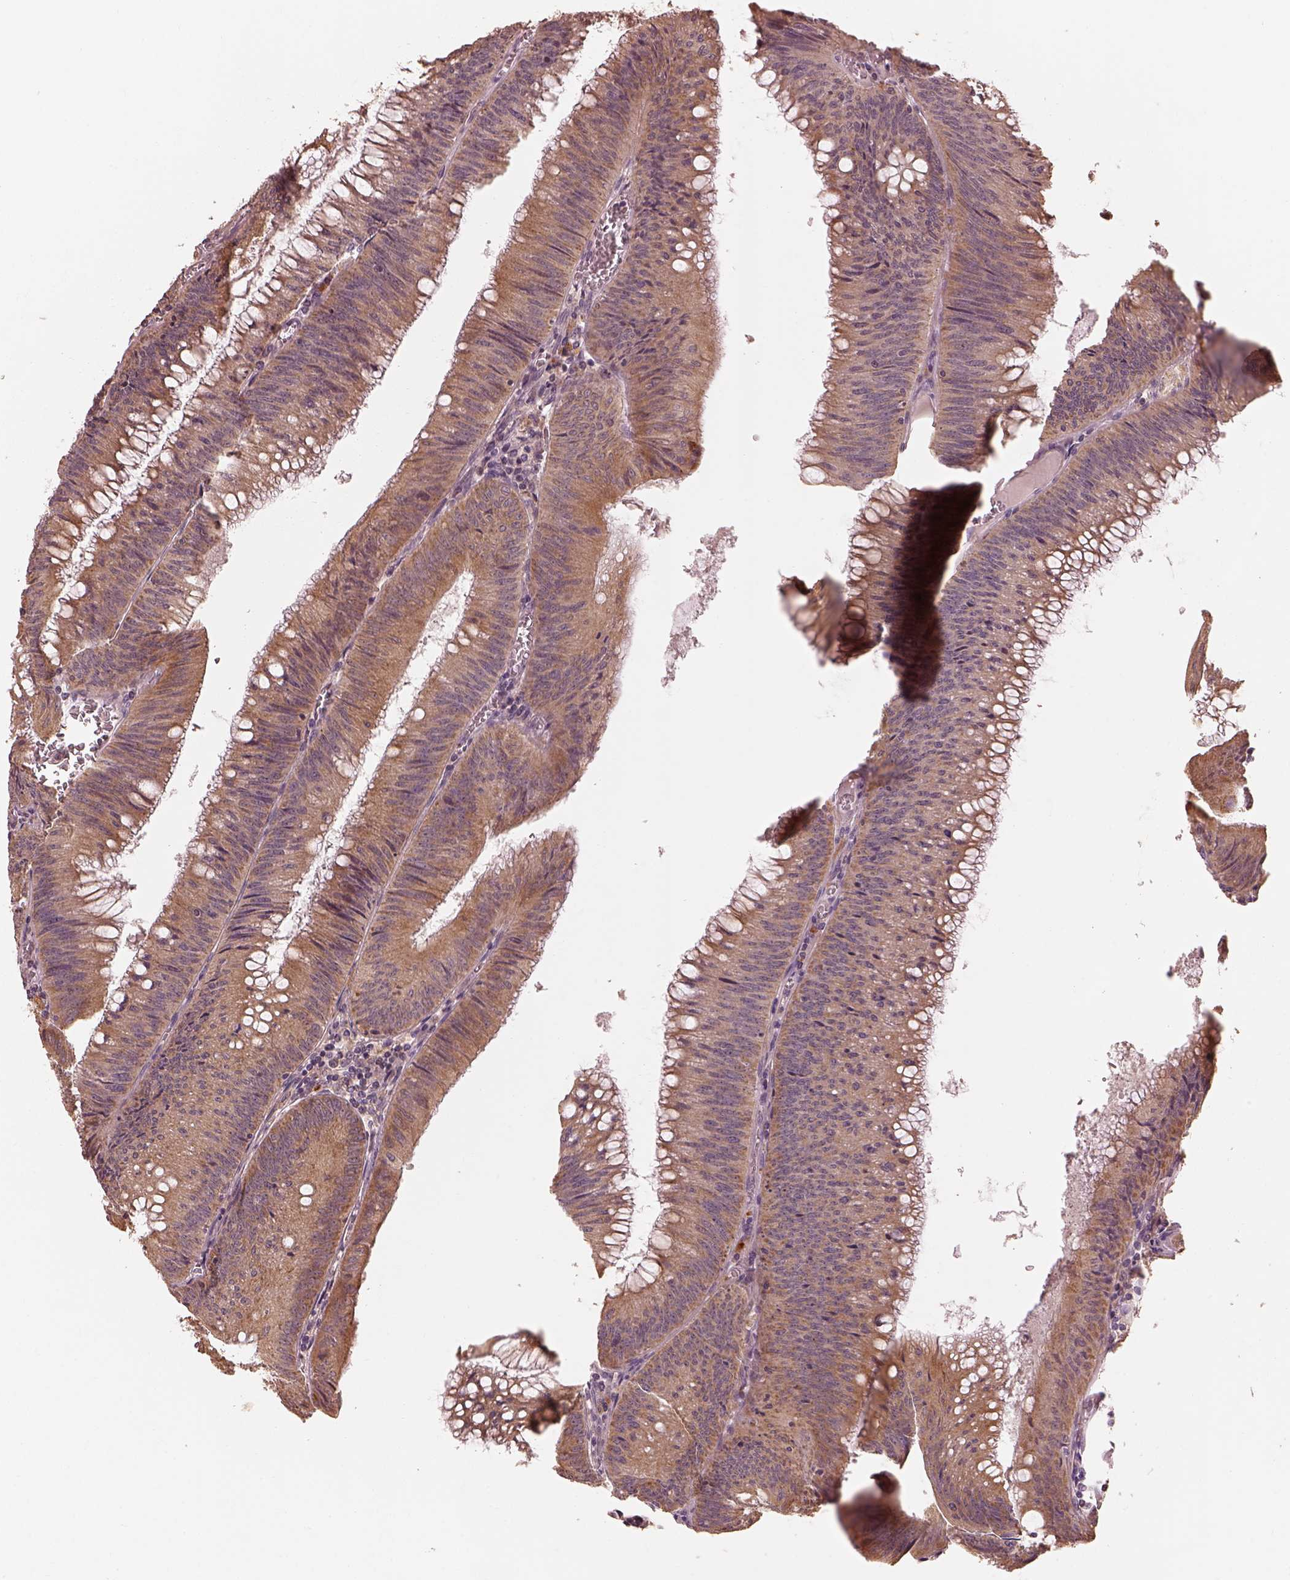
{"staining": {"intensity": "moderate", "quantity": ">75%", "location": "cytoplasmic/membranous"}, "tissue": "colorectal cancer", "cell_type": "Tumor cells", "image_type": "cancer", "snomed": [{"axis": "morphology", "description": "Adenocarcinoma, NOS"}, {"axis": "topography", "description": "Rectum"}], "caption": "Protein staining exhibits moderate cytoplasmic/membranous expression in approximately >75% of tumor cells in adenocarcinoma (colorectal).", "gene": "SLC25A46", "patient": {"sex": "female", "age": 72}}